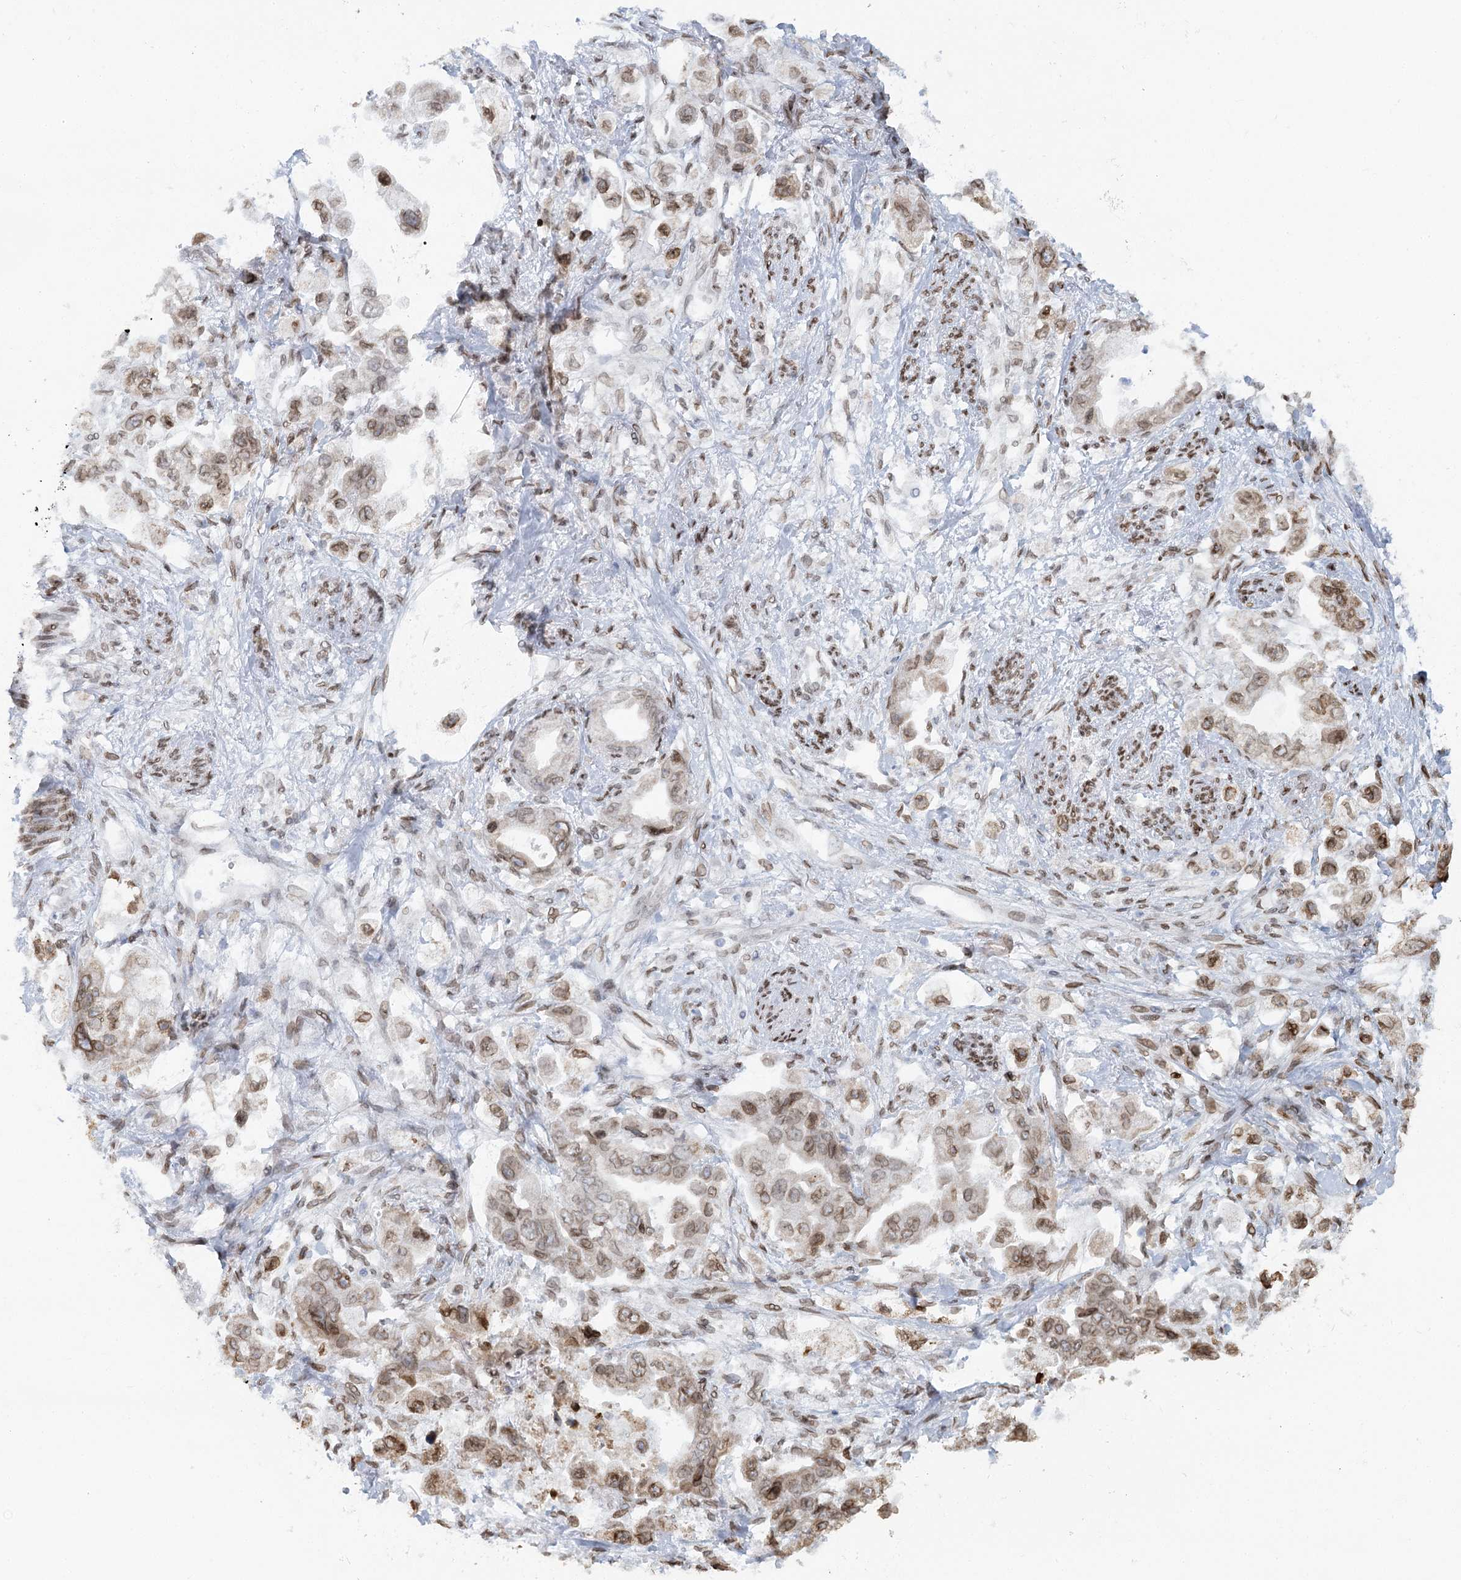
{"staining": {"intensity": "moderate", "quantity": ">75%", "location": "cytoplasmic/membranous,nuclear"}, "tissue": "stomach cancer", "cell_type": "Tumor cells", "image_type": "cancer", "snomed": [{"axis": "morphology", "description": "Adenocarcinoma, NOS"}, {"axis": "topography", "description": "Stomach"}], "caption": "Protein staining displays moderate cytoplasmic/membranous and nuclear positivity in about >75% of tumor cells in stomach cancer (adenocarcinoma).", "gene": "VWA5A", "patient": {"sex": "male", "age": 62}}